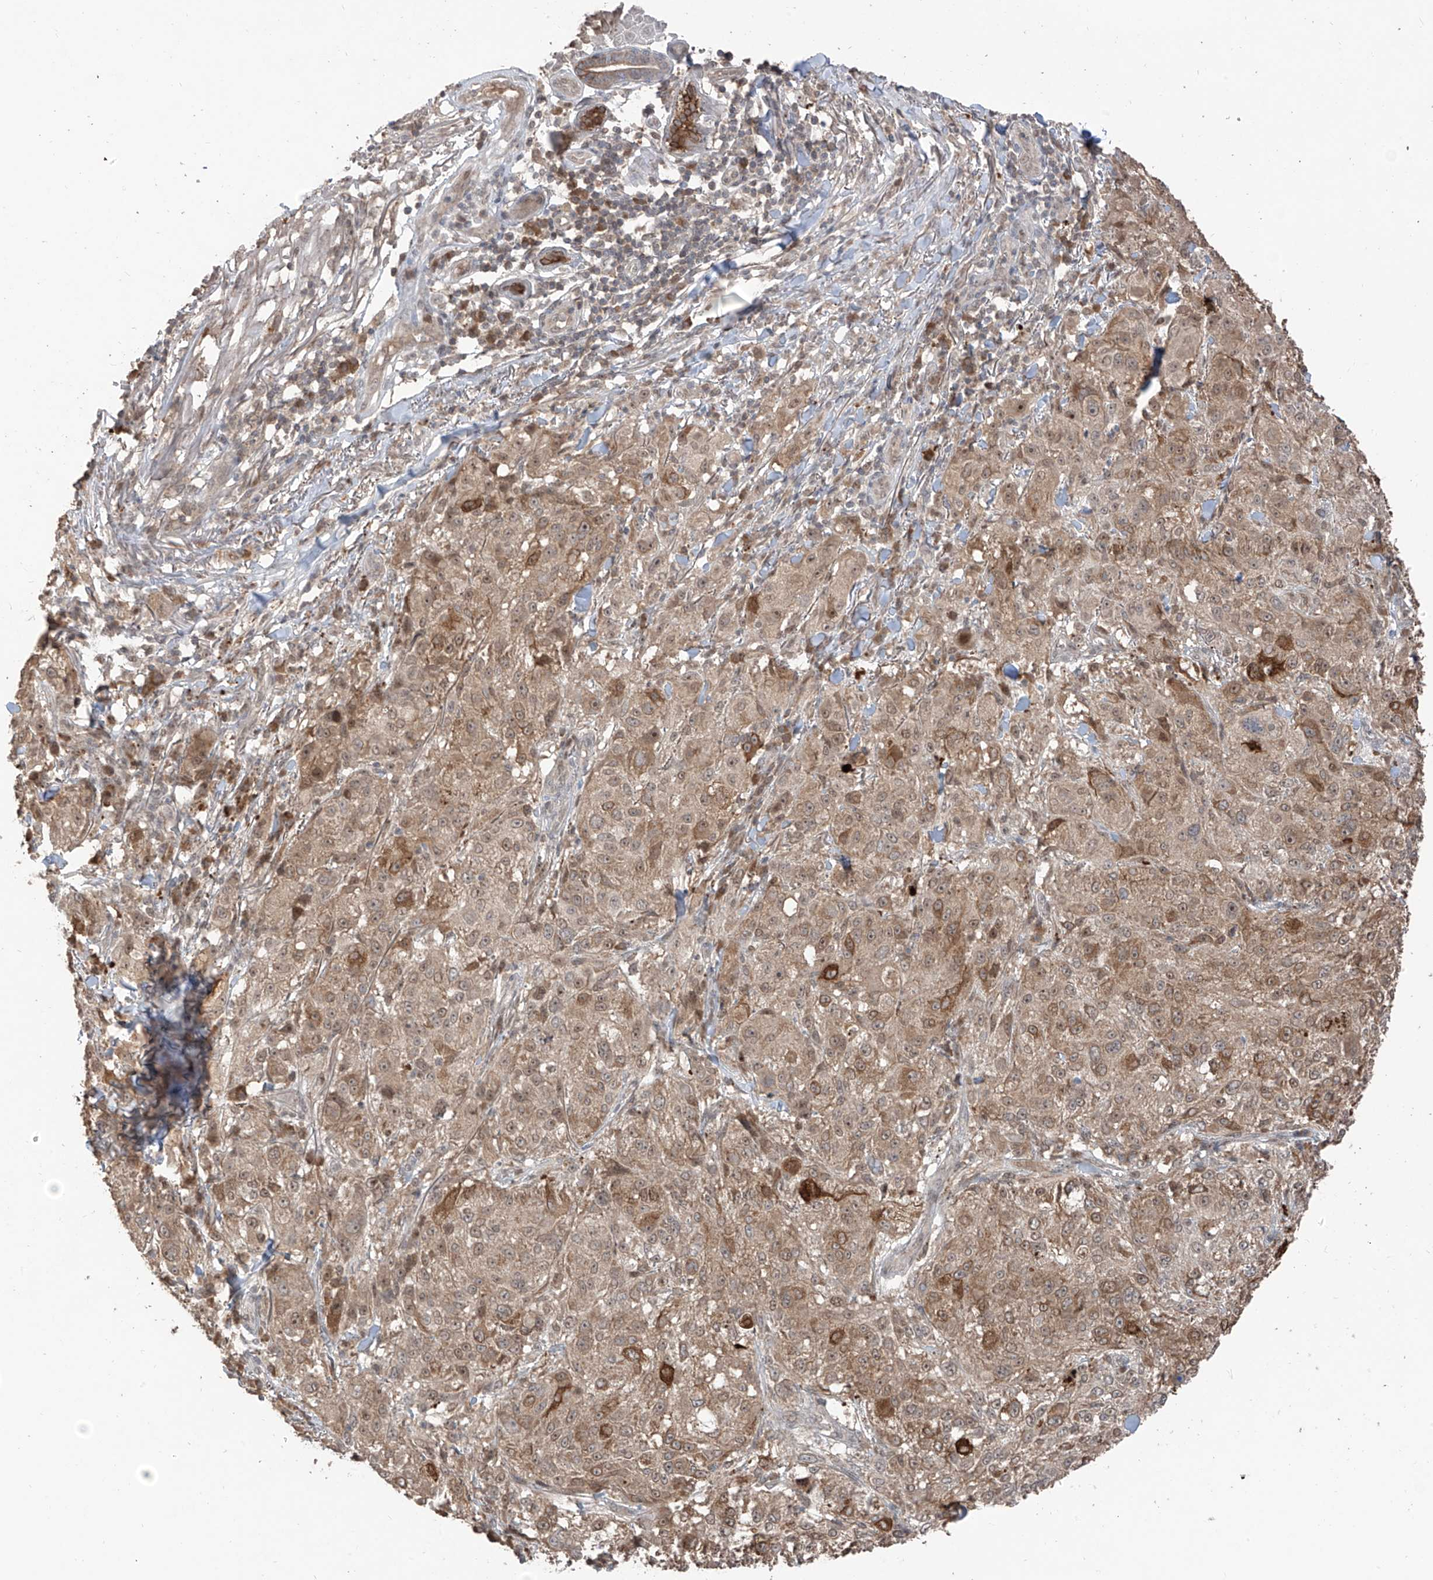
{"staining": {"intensity": "weak", "quantity": ">75%", "location": "cytoplasmic/membranous,nuclear"}, "tissue": "melanoma", "cell_type": "Tumor cells", "image_type": "cancer", "snomed": [{"axis": "morphology", "description": "Necrosis, NOS"}, {"axis": "morphology", "description": "Malignant melanoma, NOS"}, {"axis": "topography", "description": "Skin"}], "caption": "Weak cytoplasmic/membranous and nuclear expression is seen in approximately >75% of tumor cells in malignant melanoma. (IHC, brightfield microscopy, high magnification).", "gene": "COLGALT2", "patient": {"sex": "female", "age": 87}}